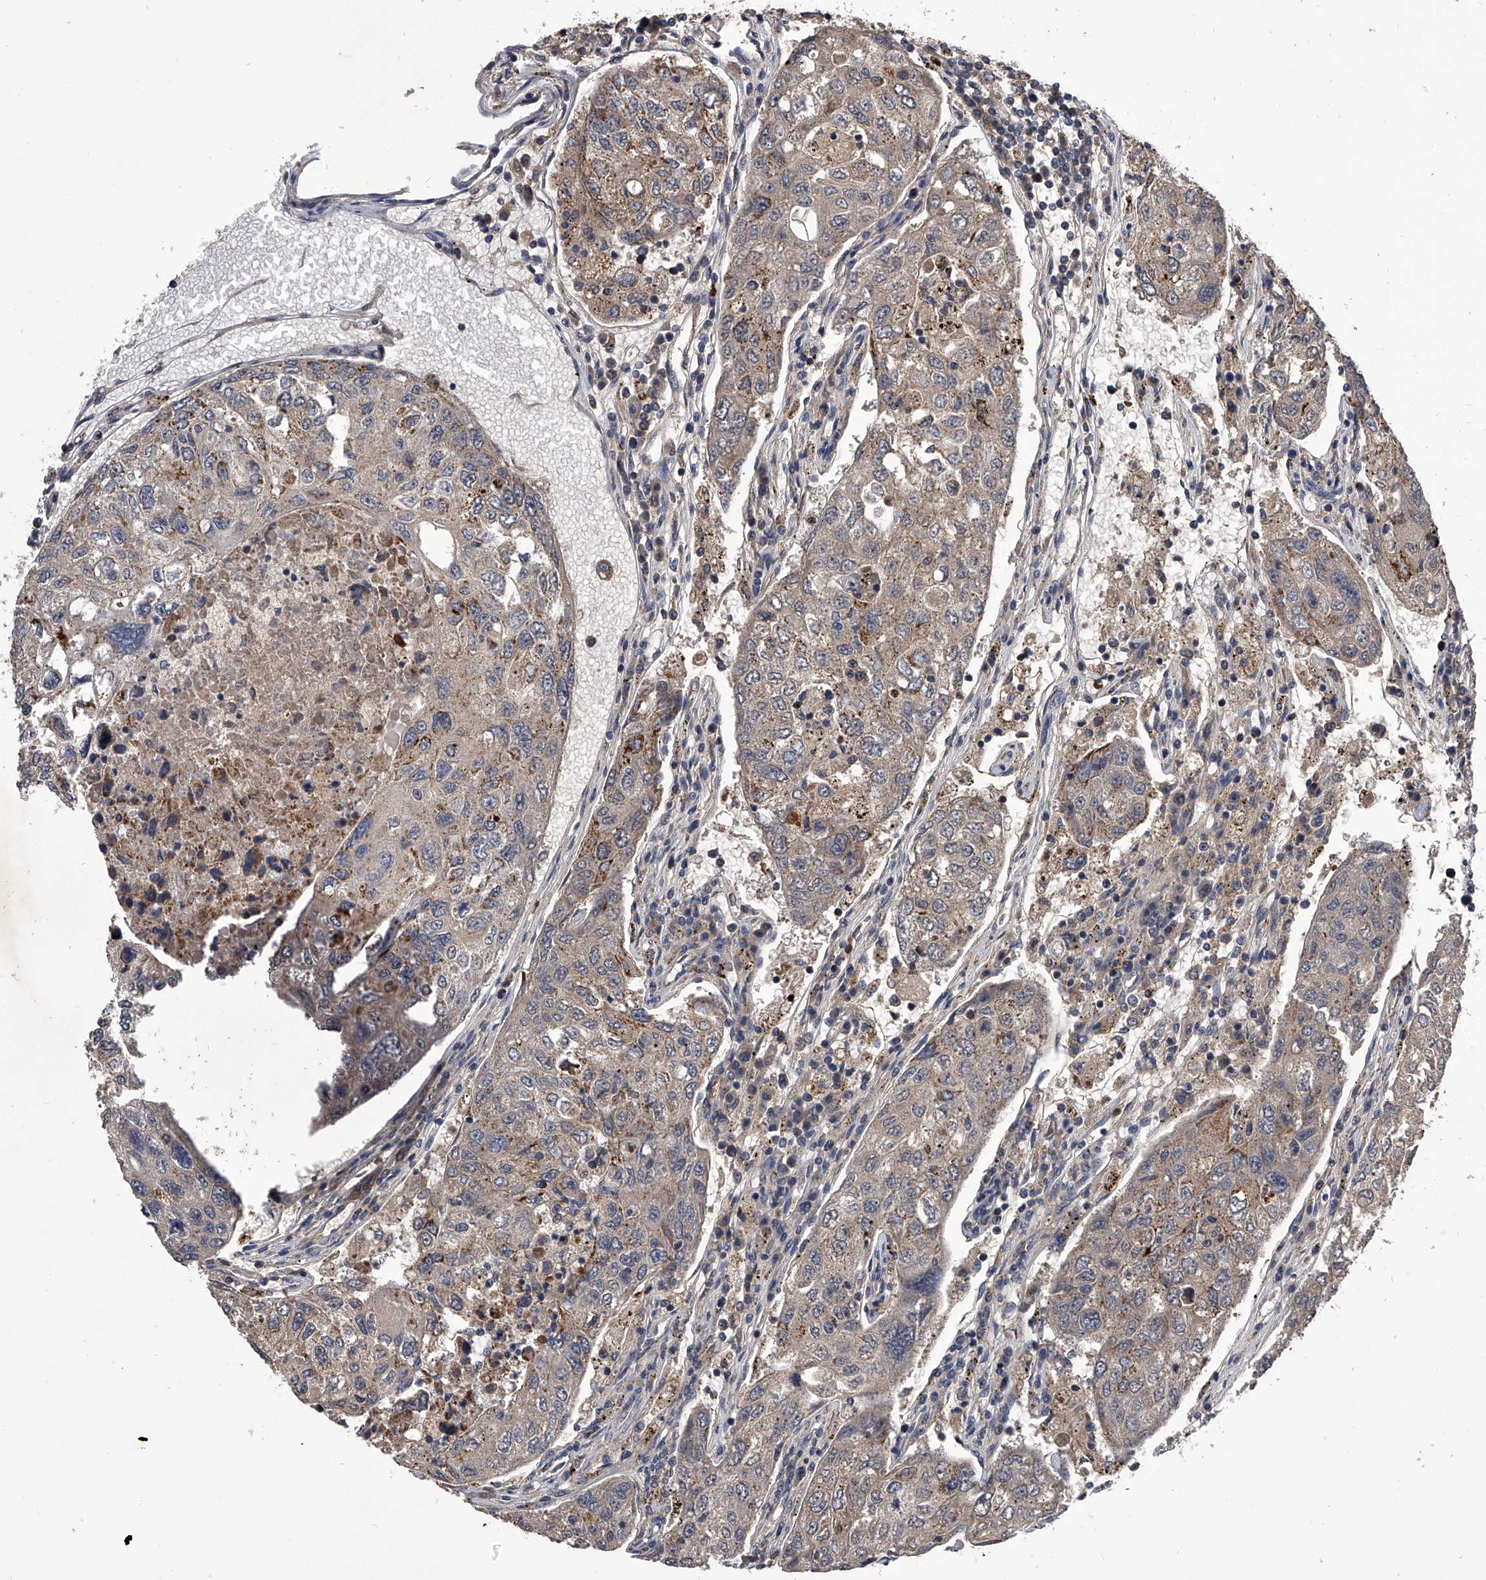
{"staining": {"intensity": "weak", "quantity": ">75%", "location": "cytoplasmic/membranous"}, "tissue": "urothelial cancer", "cell_type": "Tumor cells", "image_type": "cancer", "snomed": [{"axis": "morphology", "description": "Urothelial carcinoma, High grade"}, {"axis": "topography", "description": "Lymph node"}, {"axis": "topography", "description": "Urinary bladder"}], "caption": "Brown immunohistochemical staining in human high-grade urothelial carcinoma shows weak cytoplasmic/membranous expression in approximately >75% of tumor cells.", "gene": "NRP1", "patient": {"sex": "male", "age": 51}}